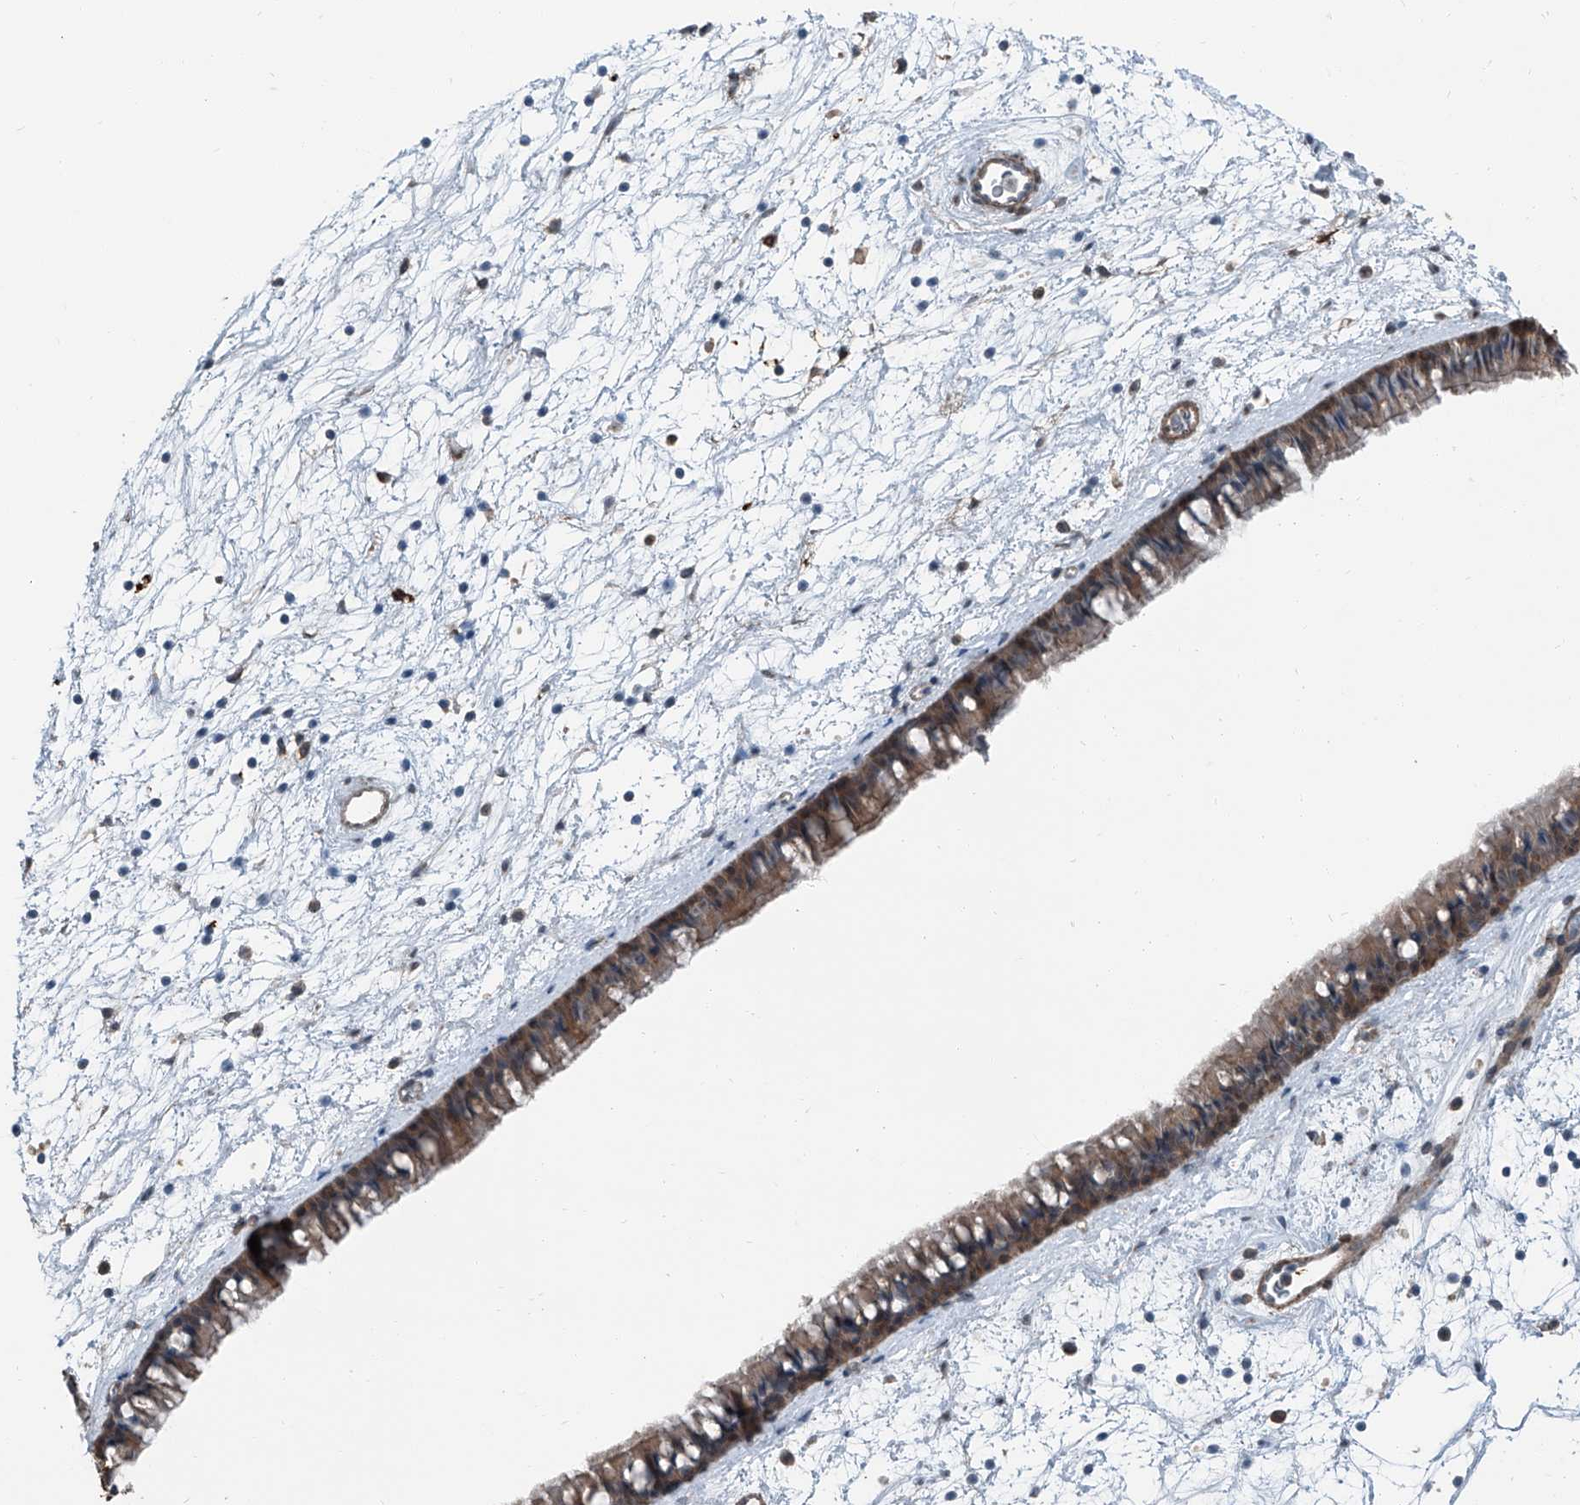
{"staining": {"intensity": "moderate", "quantity": ">75%", "location": "cytoplasmic/membranous"}, "tissue": "nasopharynx", "cell_type": "Respiratory epithelial cells", "image_type": "normal", "snomed": [{"axis": "morphology", "description": "Normal tissue, NOS"}, {"axis": "topography", "description": "Nasopharynx"}], "caption": "High-power microscopy captured an immunohistochemistry (IHC) micrograph of unremarkable nasopharynx, revealing moderate cytoplasmic/membranous staining in approximately >75% of respiratory epithelial cells. (brown staining indicates protein expression, while blue staining denotes nuclei).", "gene": "HSPA6", "patient": {"sex": "male", "age": 64}}